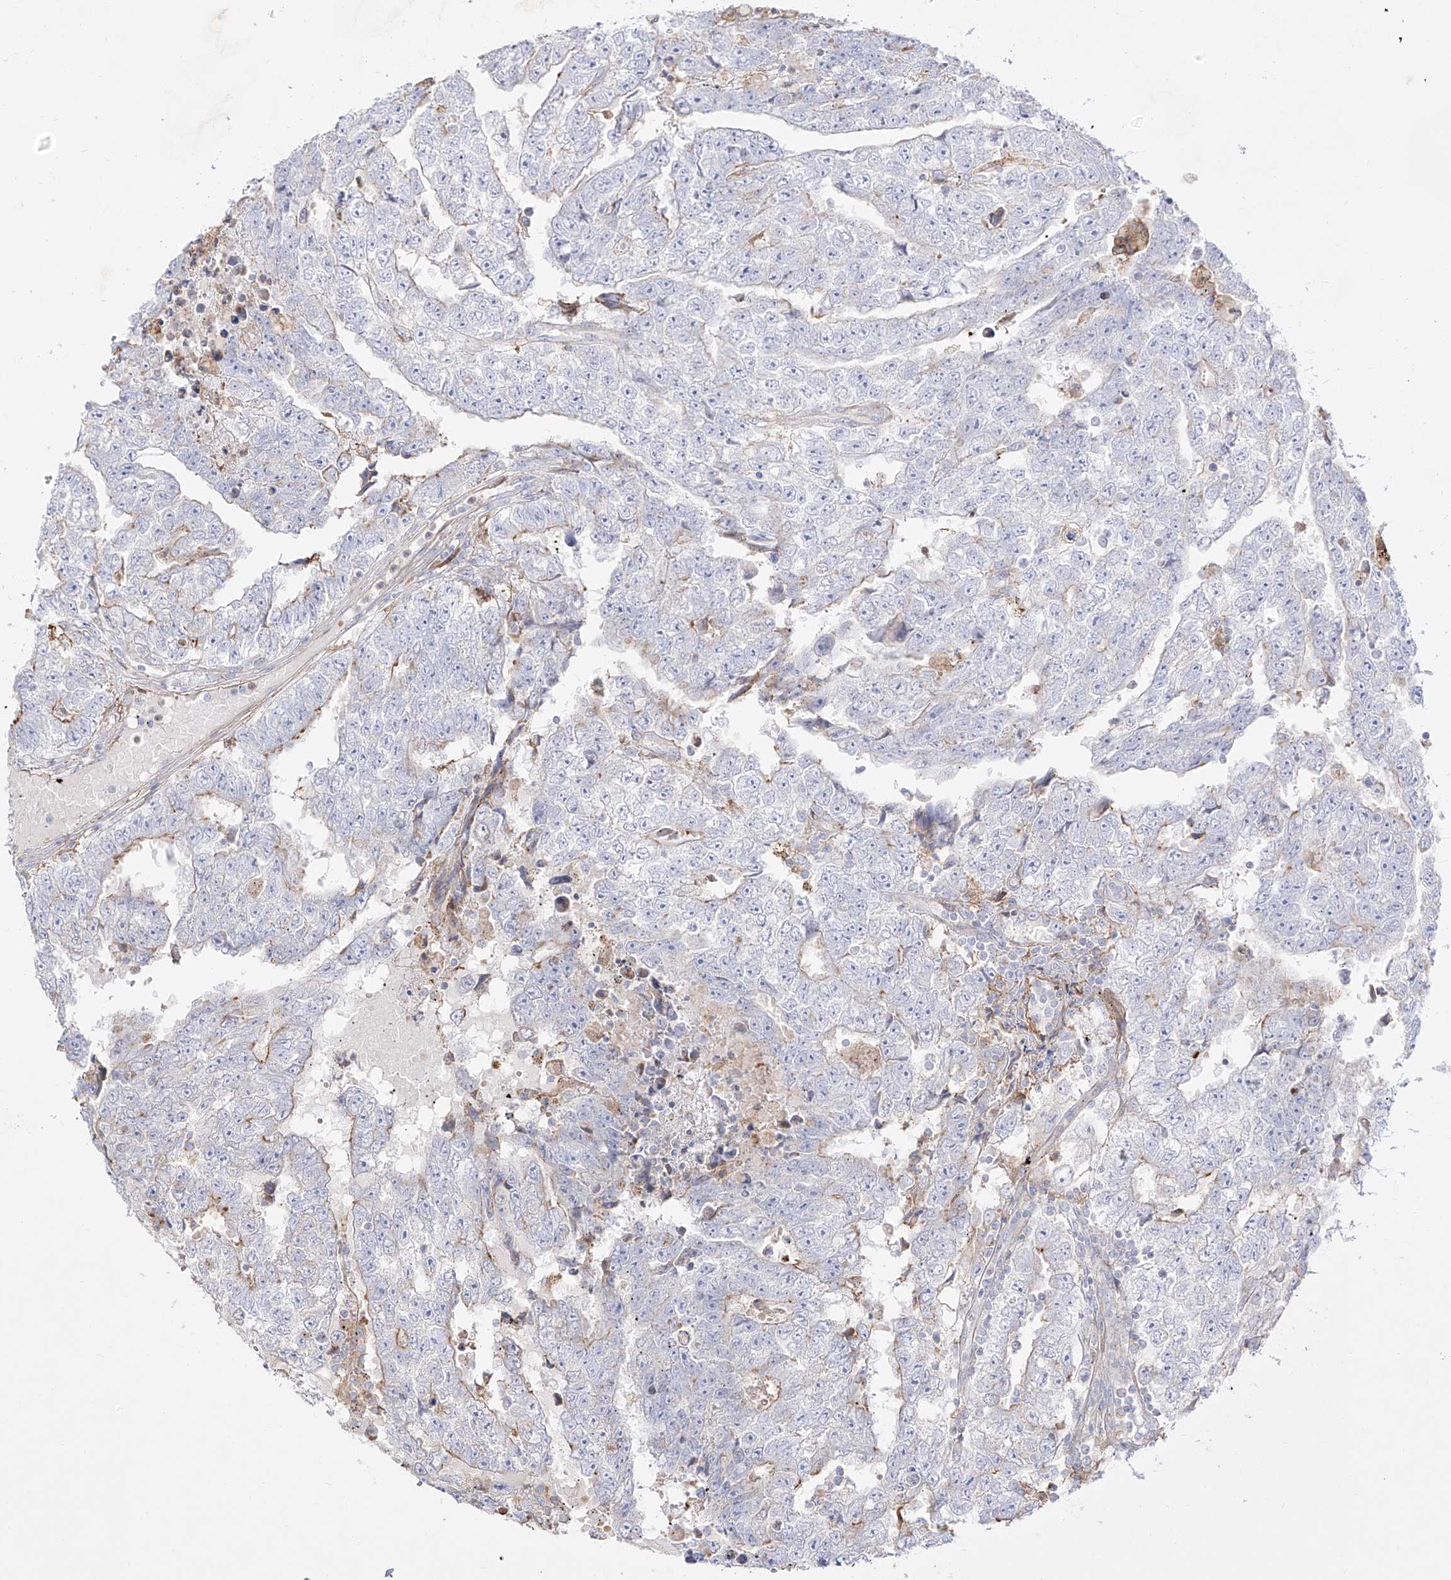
{"staining": {"intensity": "negative", "quantity": "none", "location": "none"}, "tissue": "testis cancer", "cell_type": "Tumor cells", "image_type": "cancer", "snomed": [{"axis": "morphology", "description": "Carcinoma, Embryonal, NOS"}, {"axis": "topography", "description": "Testis"}], "caption": "Testis cancer (embryonal carcinoma) stained for a protein using immunohistochemistry exhibits no positivity tumor cells.", "gene": "ZGRF1", "patient": {"sex": "male", "age": 25}}